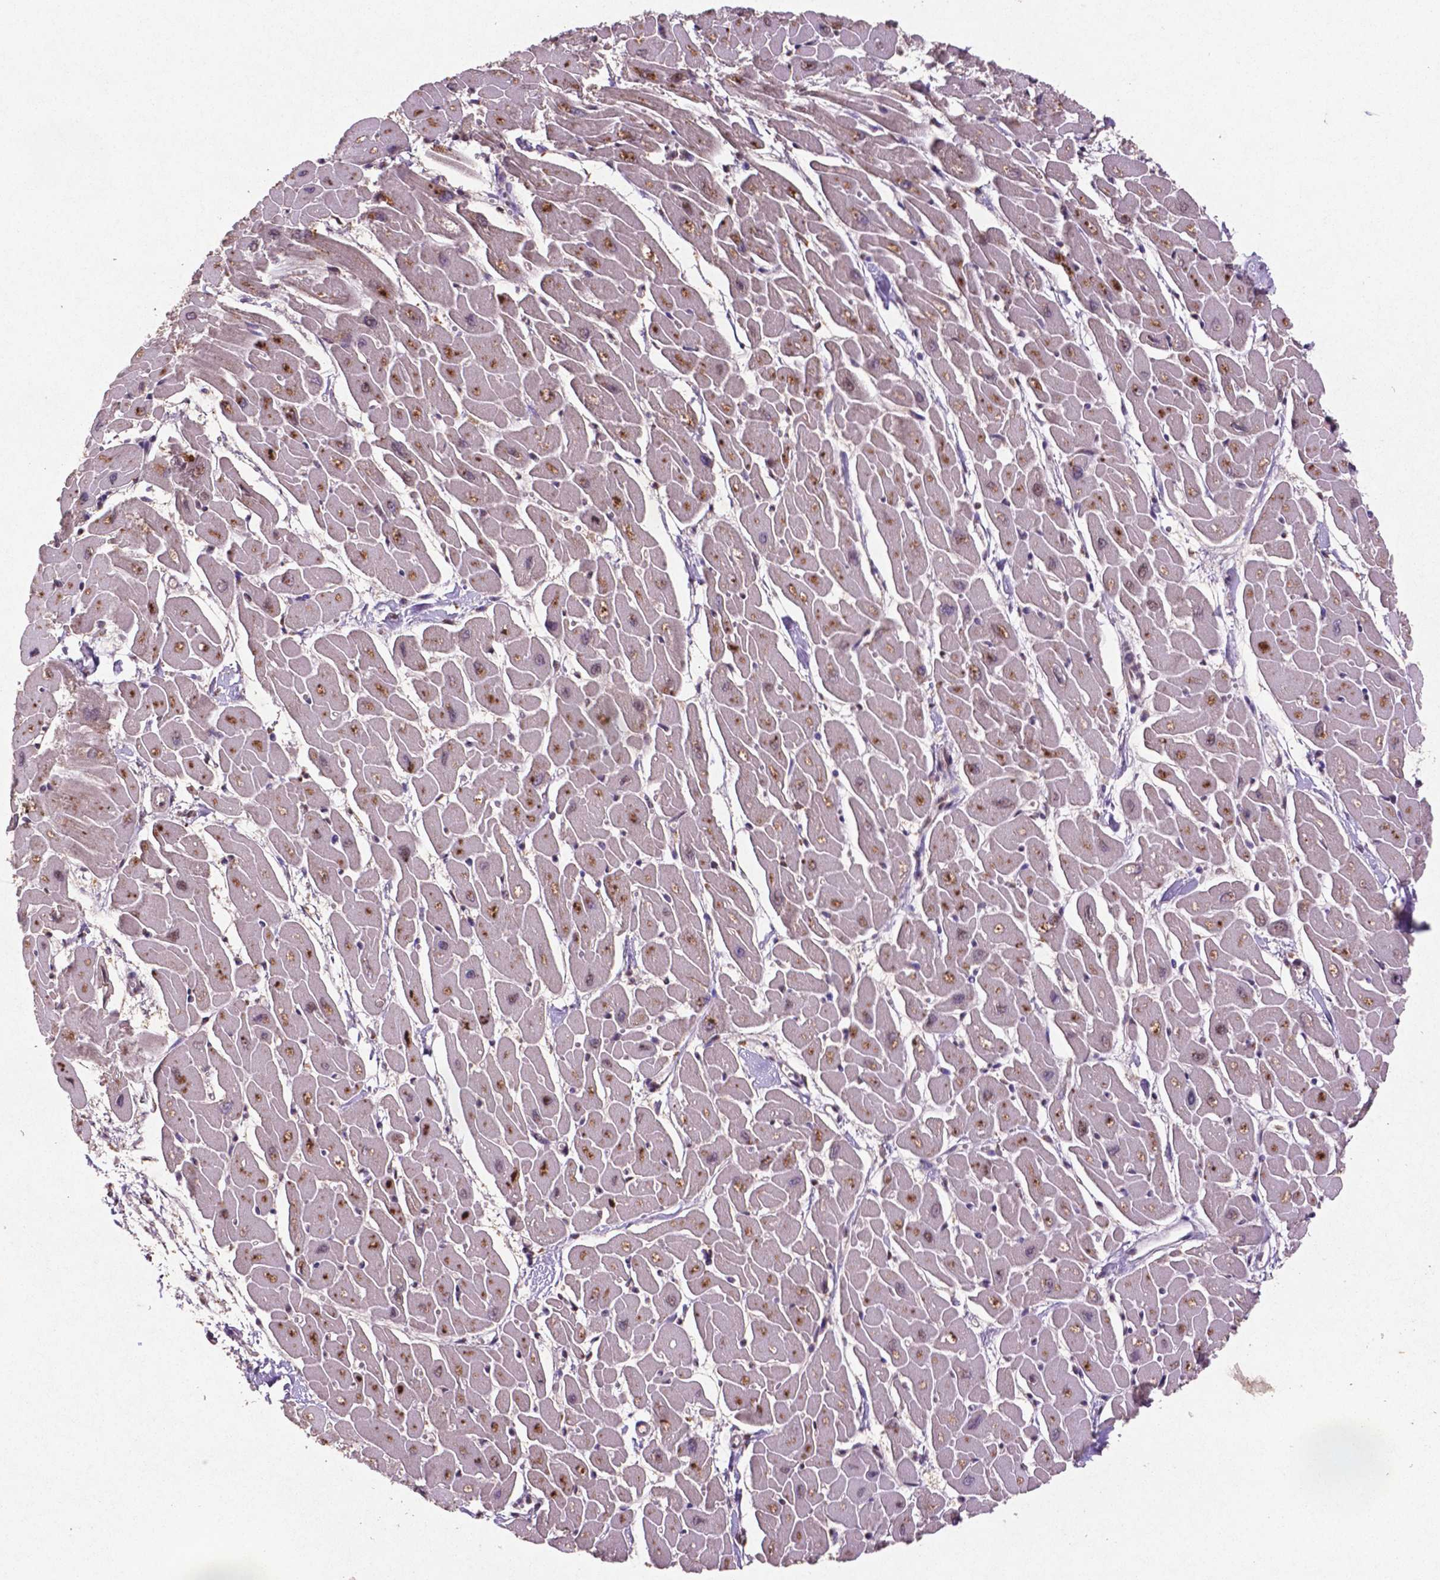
{"staining": {"intensity": "moderate", "quantity": "25%-75%", "location": "cytoplasmic/membranous"}, "tissue": "heart muscle", "cell_type": "Cardiomyocytes", "image_type": "normal", "snomed": [{"axis": "morphology", "description": "Normal tissue, NOS"}, {"axis": "topography", "description": "Heart"}], "caption": "High-magnification brightfield microscopy of benign heart muscle stained with DAB (brown) and counterstained with hematoxylin (blue). cardiomyocytes exhibit moderate cytoplasmic/membranous expression is seen in about25%-75% of cells. (DAB IHC, brown staining for protein, blue staining for nuclei).", "gene": "GLRX", "patient": {"sex": "male", "age": 57}}